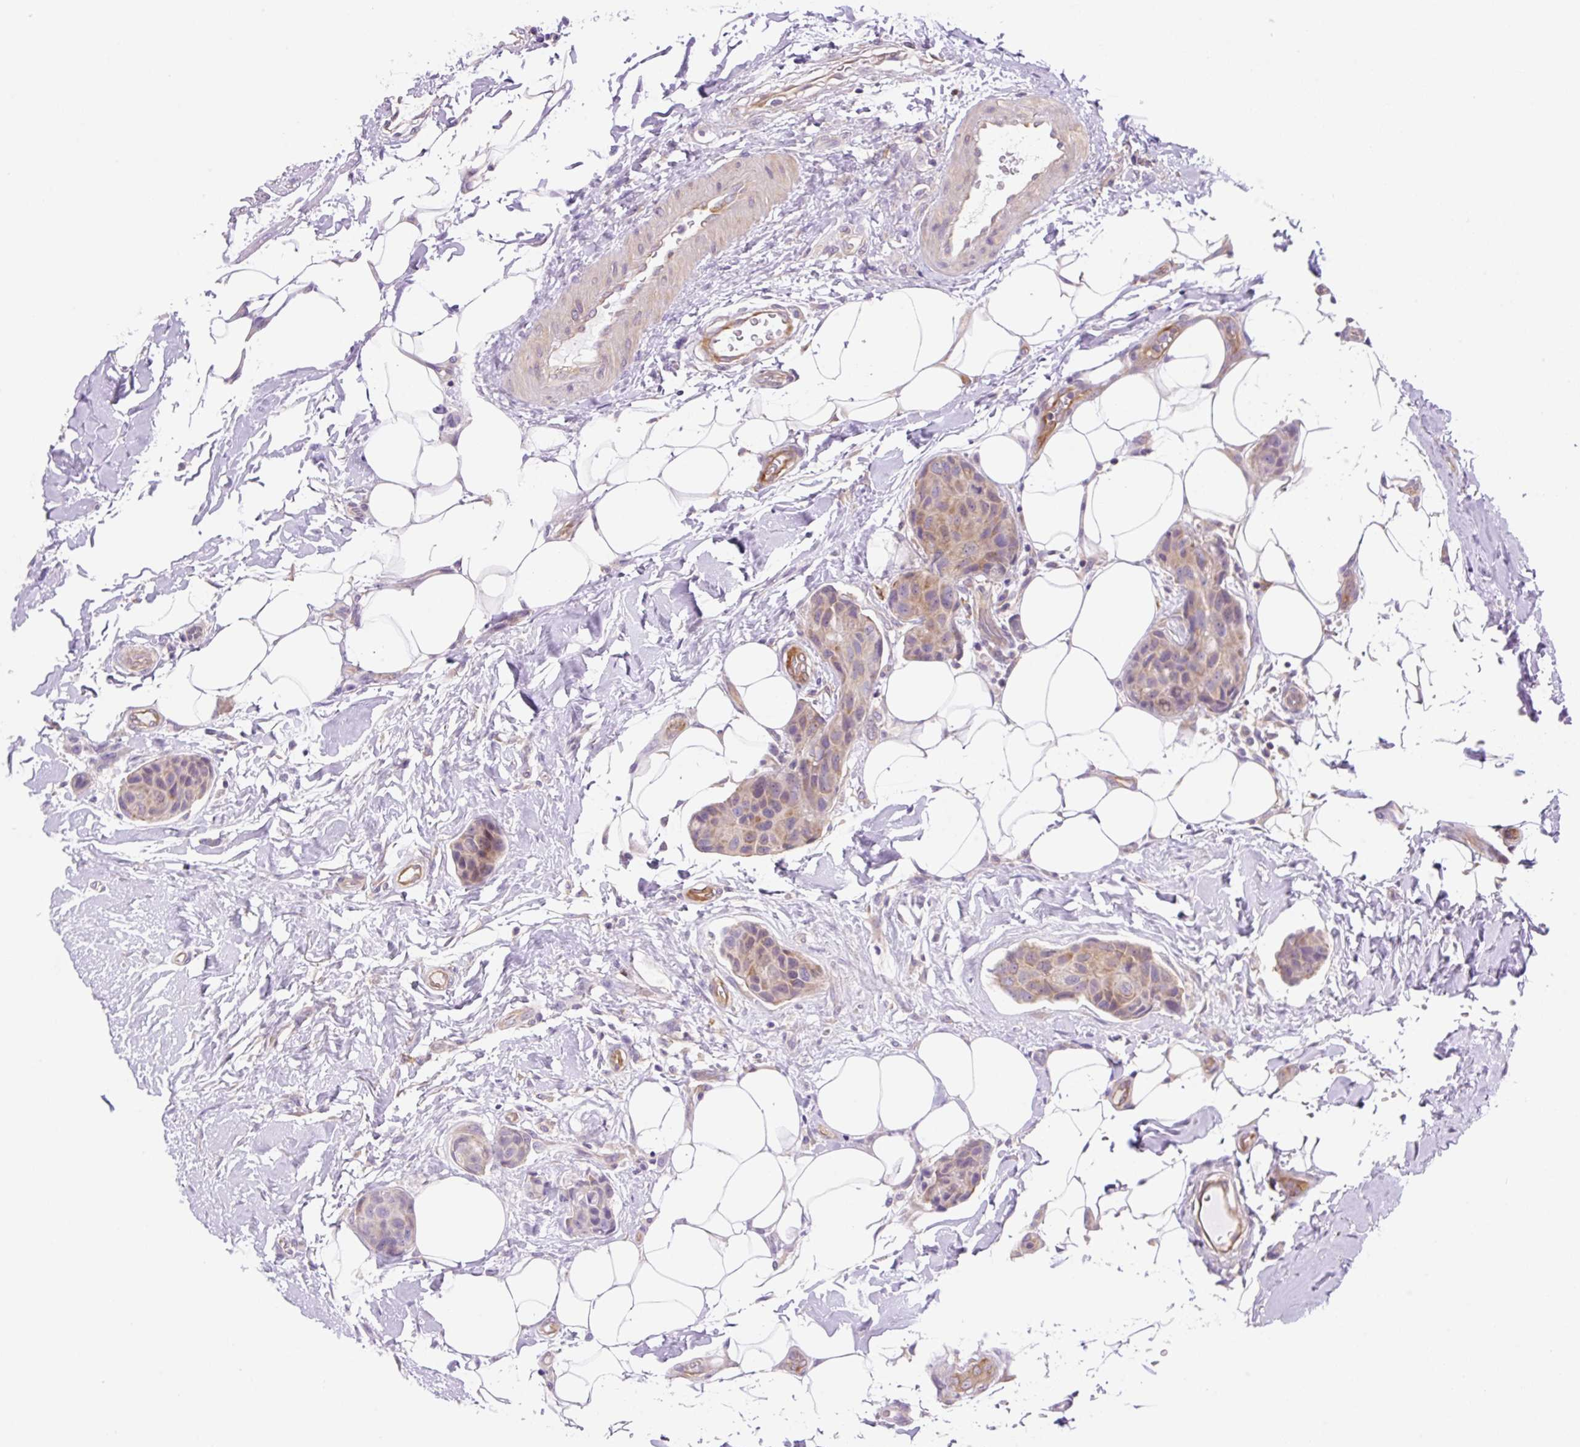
{"staining": {"intensity": "weak", "quantity": ">75%", "location": "cytoplasmic/membranous"}, "tissue": "breast cancer", "cell_type": "Tumor cells", "image_type": "cancer", "snomed": [{"axis": "morphology", "description": "Duct carcinoma"}, {"axis": "topography", "description": "Breast"}, {"axis": "topography", "description": "Lymph node"}], "caption": "Breast cancer (intraductal carcinoma) tissue shows weak cytoplasmic/membranous staining in approximately >75% of tumor cells", "gene": "CAMK2B", "patient": {"sex": "female", "age": 80}}